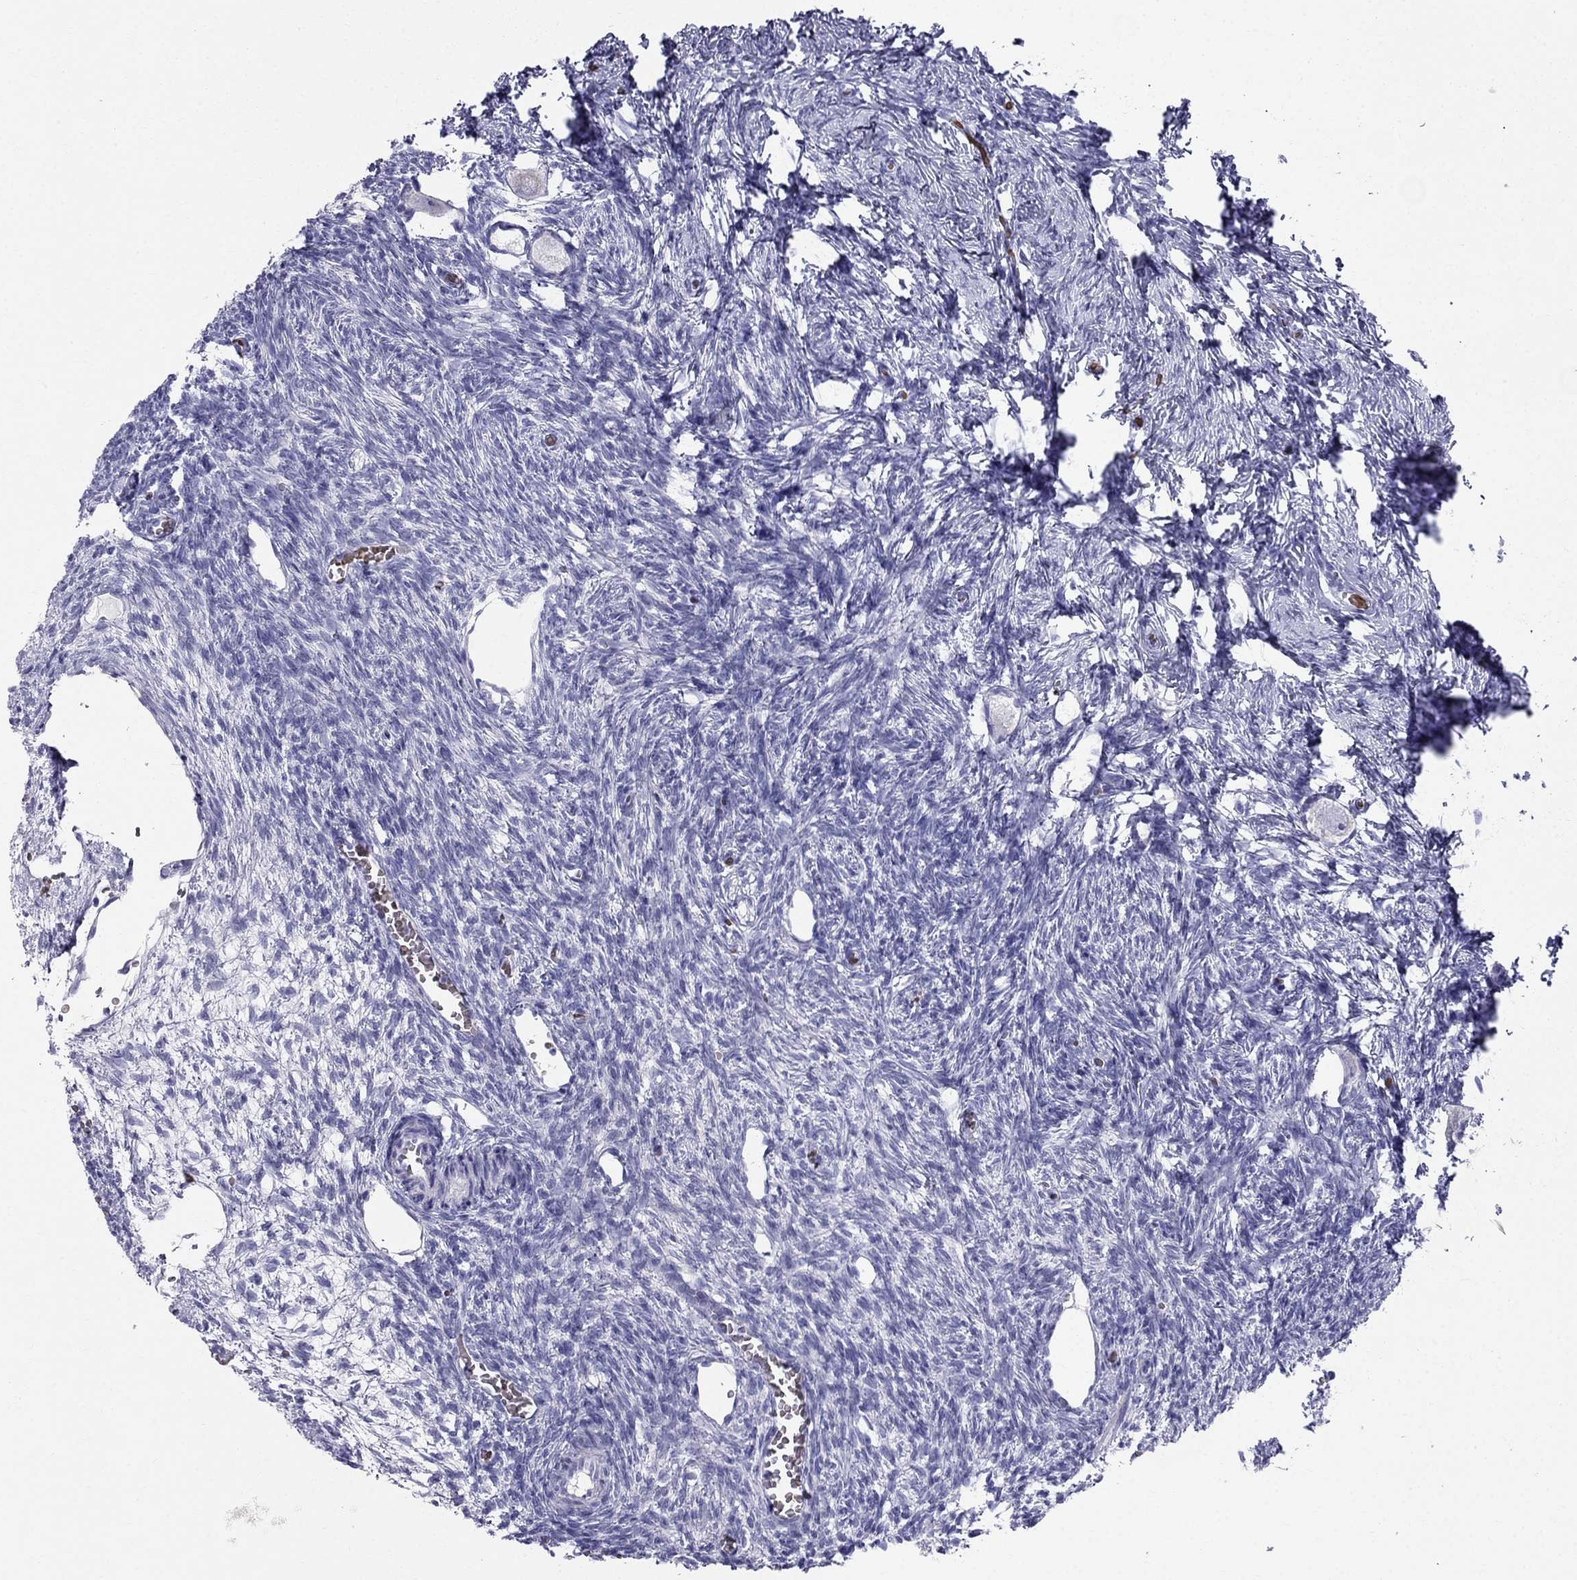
{"staining": {"intensity": "negative", "quantity": "none", "location": "none"}, "tissue": "ovary", "cell_type": "Follicle cells", "image_type": "normal", "snomed": [{"axis": "morphology", "description": "Normal tissue, NOS"}, {"axis": "topography", "description": "Ovary"}], "caption": "The immunohistochemistry photomicrograph has no significant expression in follicle cells of ovary.", "gene": "DNAAF6", "patient": {"sex": "female", "age": 27}}